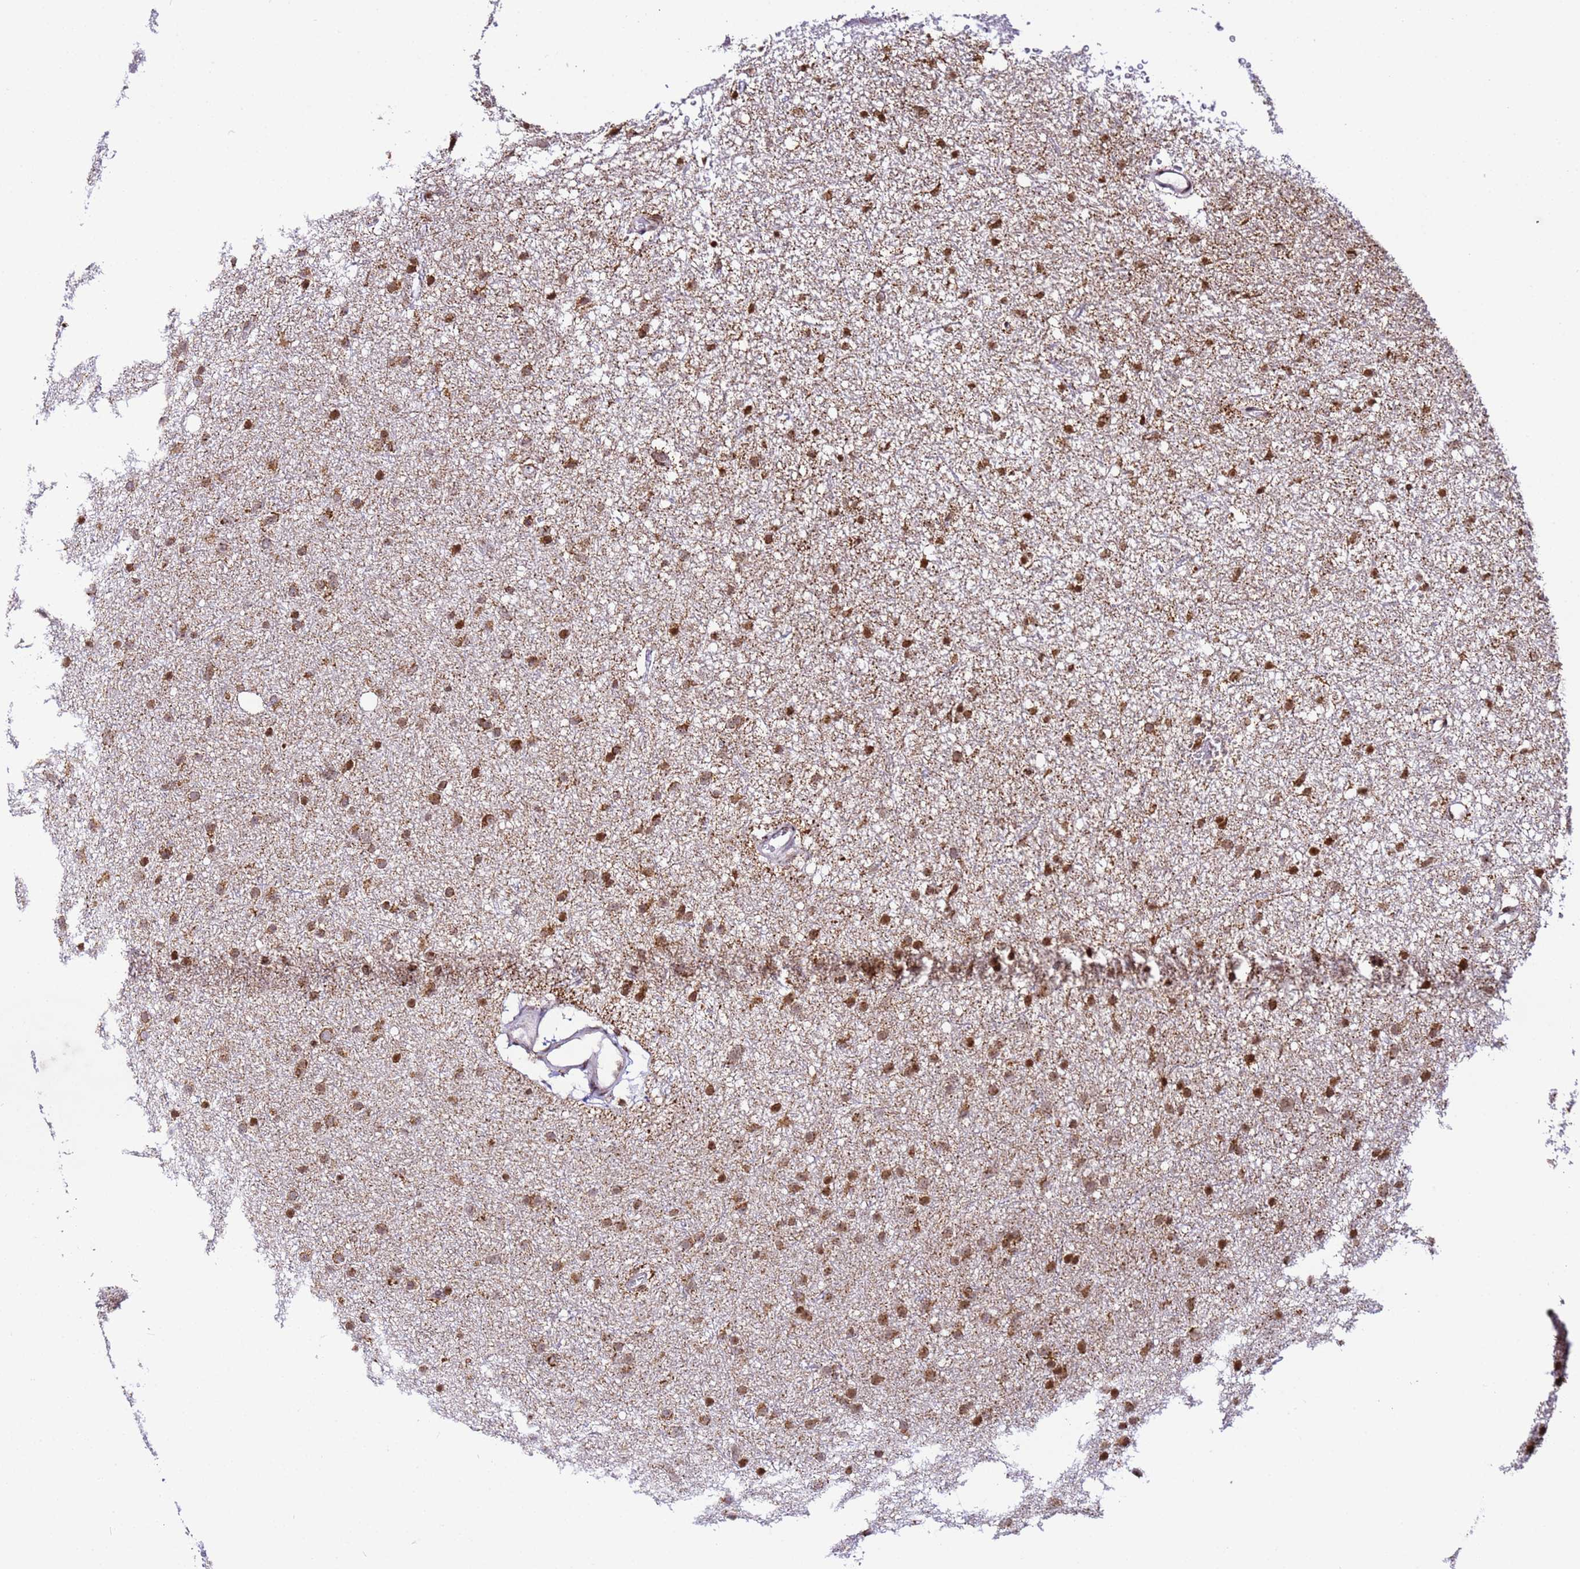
{"staining": {"intensity": "strong", "quantity": ">75%", "location": "cytoplasmic/membranous"}, "tissue": "glioma", "cell_type": "Tumor cells", "image_type": "cancer", "snomed": [{"axis": "morphology", "description": "Glioma, malignant, Low grade"}, {"axis": "topography", "description": "Cerebral cortex"}], "caption": "Approximately >75% of tumor cells in glioma show strong cytoplasmic/membranous protein positivity as visualized by brown immunohistochemical staining.", "gene": "HSPE1", "patient": {"sex": "female", "age": 39}}